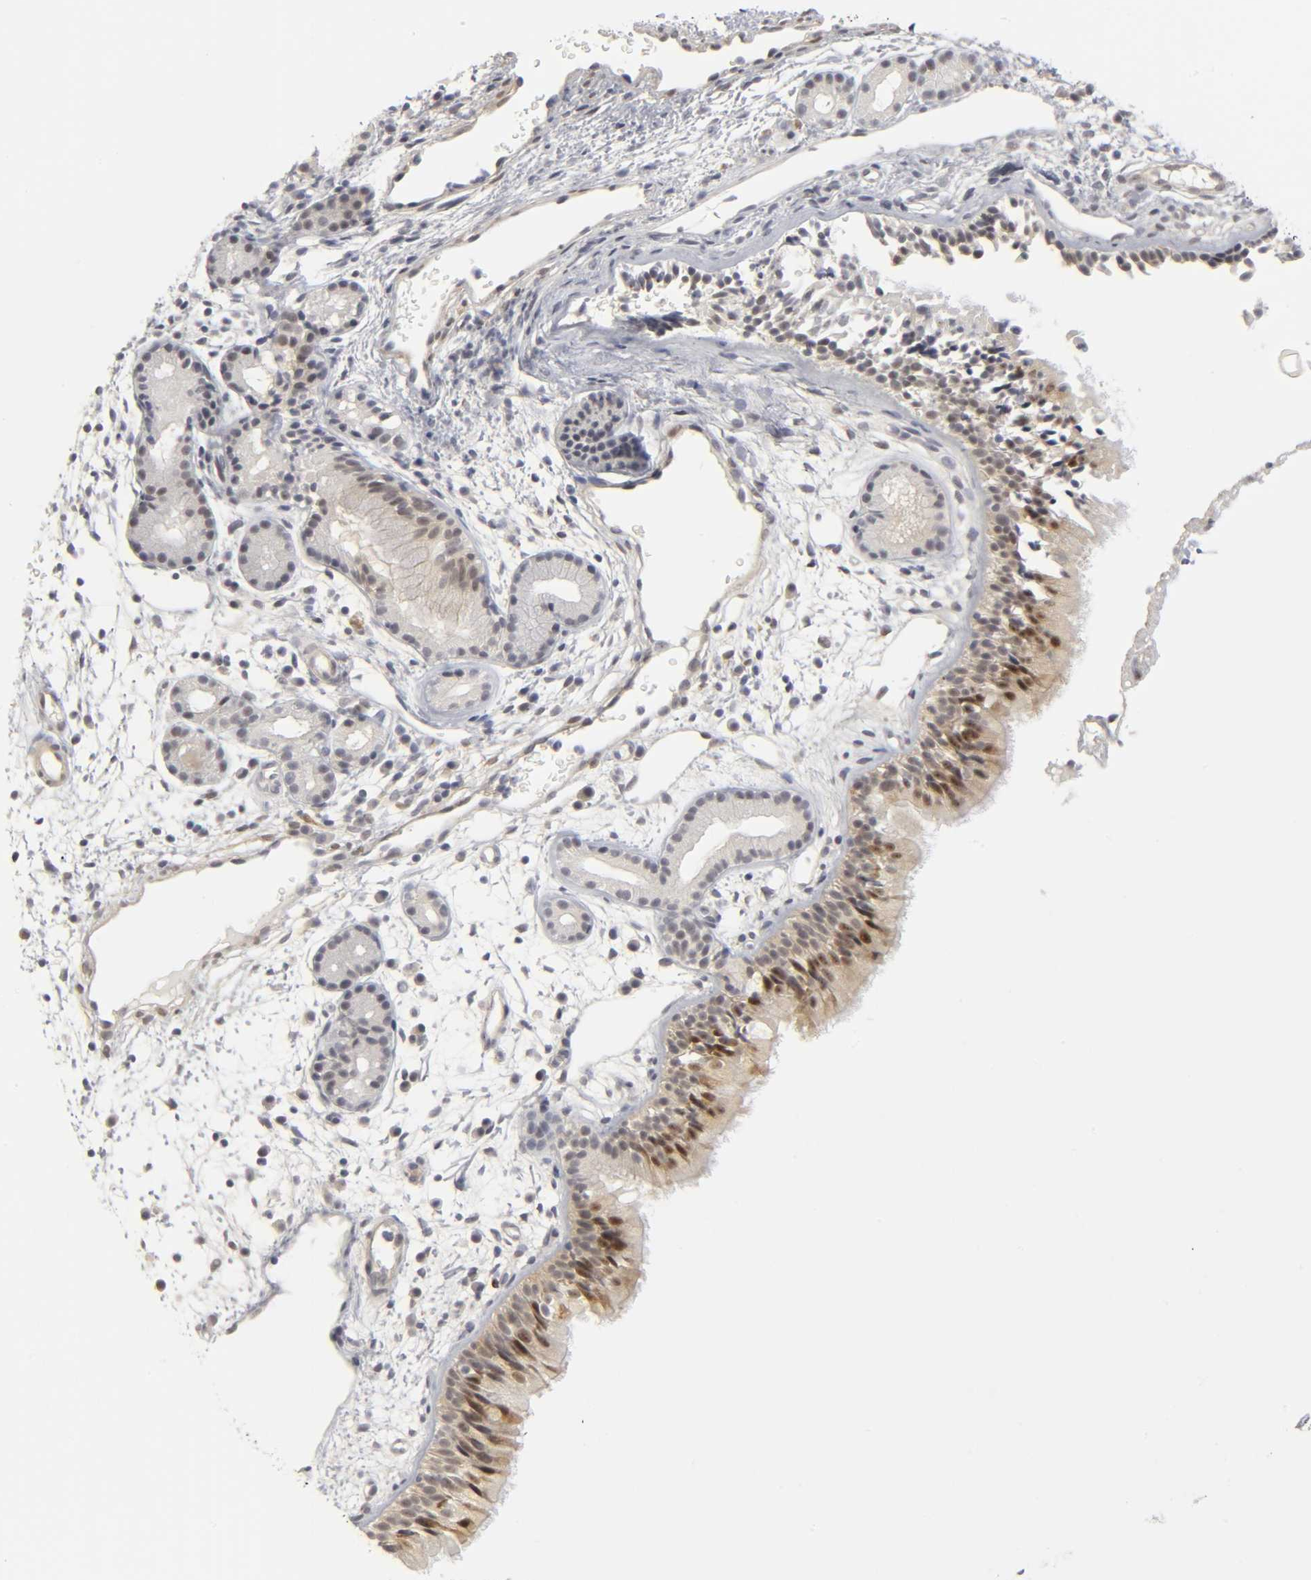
{"staining": {"intensity": "moderate", "quantity": "25%-75%", "location": "cytoplasmic/membranous,nuclear"}, "tissue": "nasopharynx", "cell_type": "Respiratory epithelial cells", "image_type": "normal", "snomed": [{"axis": "morphology", "description": "Normal tissue, NOS"}, {"axis": "morphology", "description": "Inflammation, NOS"}, {"axis": "topography", "description": "Nasopharynx"}], "caption": "Immunohistochemical staining of unremarkable nasopharynx shows 25%-75% levels of moderate cytoplasmic/membranous,nuclear protein expression in approximately 25%-75% of respiratory epithelial cells. The staining is performed using DAB brown chromogen to label protein expression. The nuclei are counter-stained blue using hematoxylin.", "gene": "PDLIM3", "patient": {"sex": "female", "age": 55}}